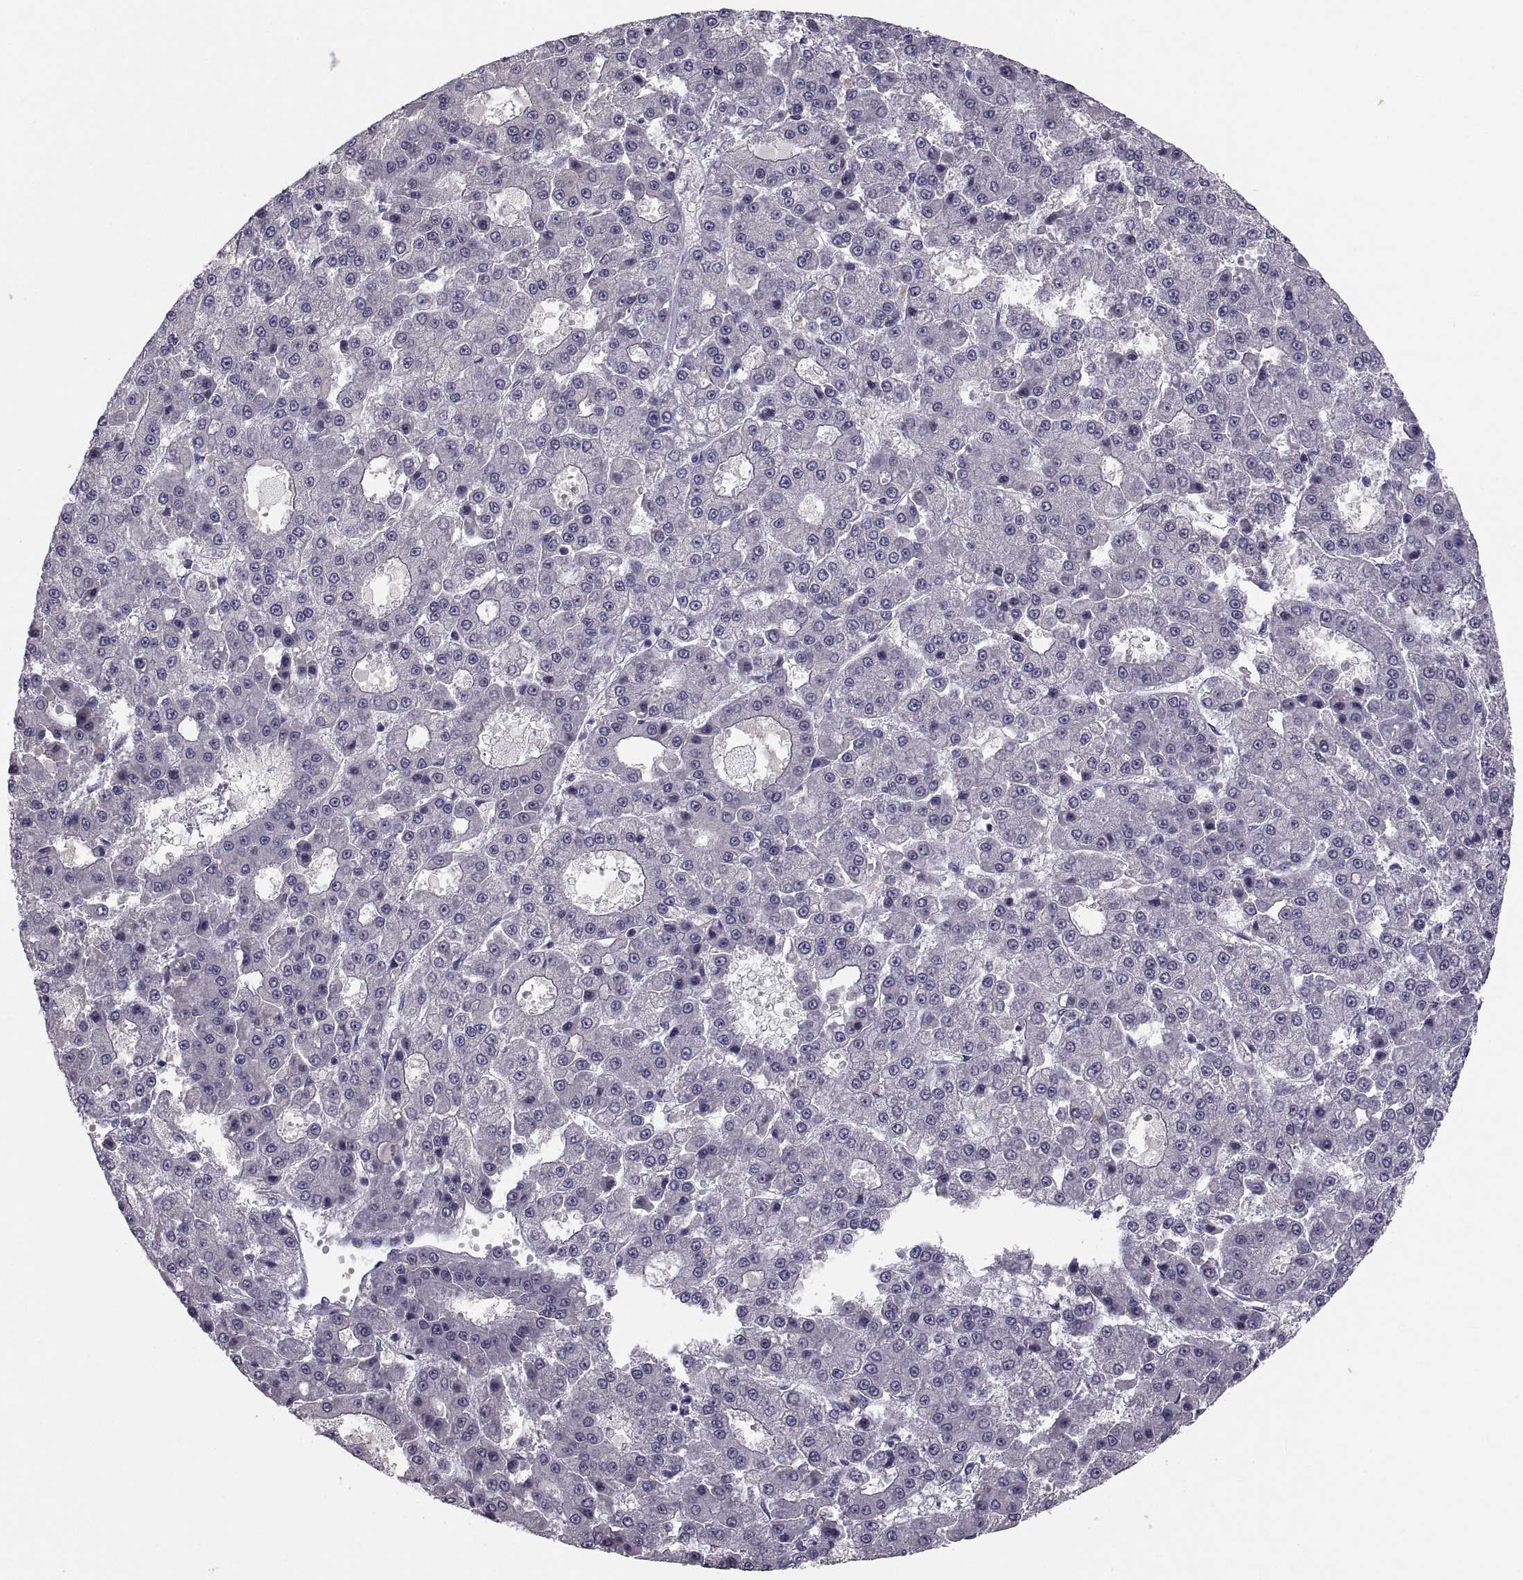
{"staining": {"intensity": "negative", "quantity": "none", "location": "none"}, "tissue": "liver cancer", "cell_type": "Tumor cells", "image_type": "cancer", "snomed": [{"axis": "morphology", "description": "Carcinoma, Hepatocellular, NOS"}, {"axis": "topography", "description": "Liver"}], "caption": "Immunohistochemistry (IHC) histopathology image of human liver cancer (hepatocellular carcinoma) stained for a protein (brown), which displays no expression in tumor cells.", "gene": "PDZRN4", "patient": {"sex": "male", "age": 70}}